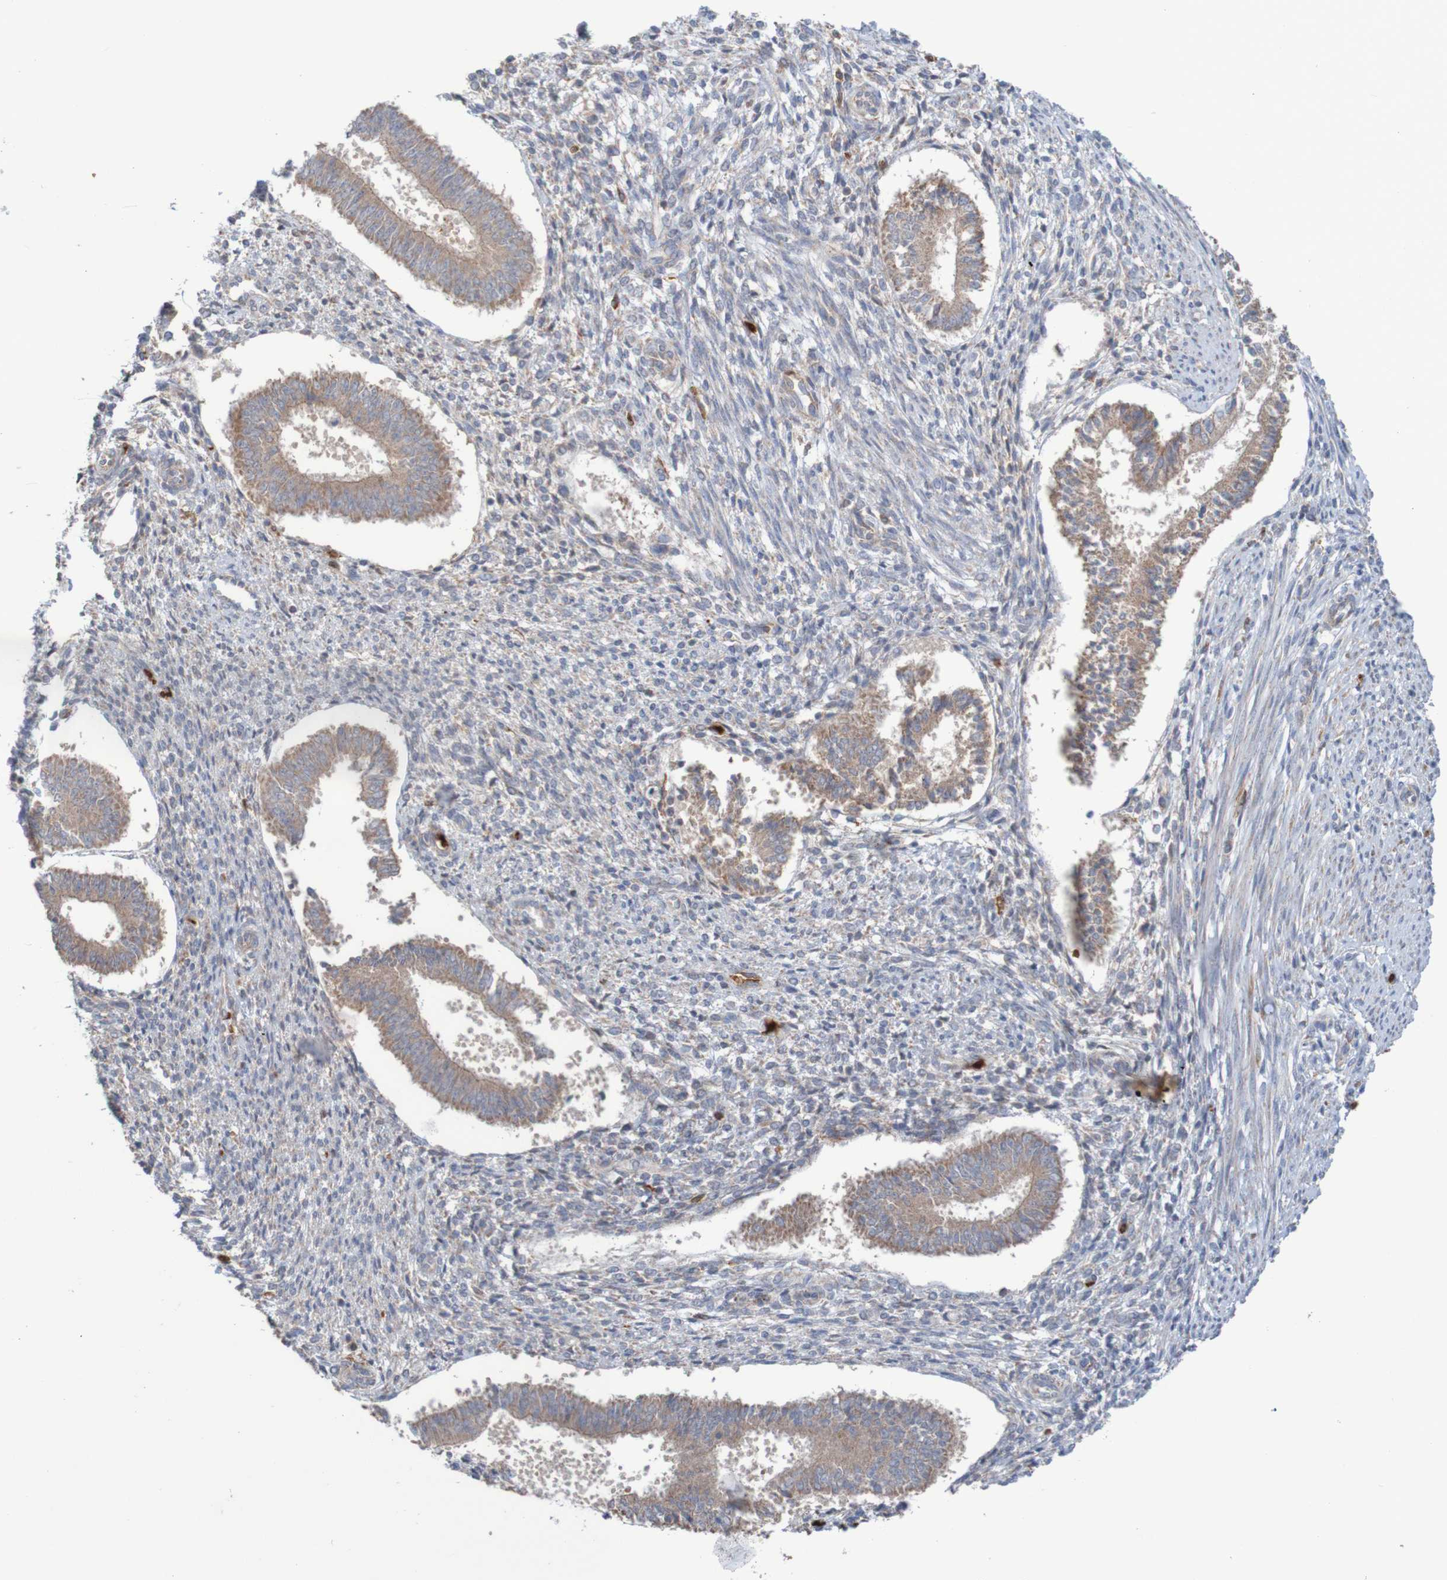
{"staining": {"intensity": "negative", "quantity": "none", "location": "none"}, "tissue": "endometrium", "cell_type": "Cells in endometrial stroma", "image_type": "normal", "snomed": [{"axis": "morphology", "description": "Normal tissue, NOS"}, {"axis": "topography", "description": "Endometrium"}], "caption": "IHC histopathology image of normal human endometrium stained for a protein (brown), which displays no expression in cells in endometrial stroma. (Brightfield microscopy of DAB immunohistochemistry at high magnification).", "gene": "PARP4", "patient": {"sex": "female", "age": 35}}